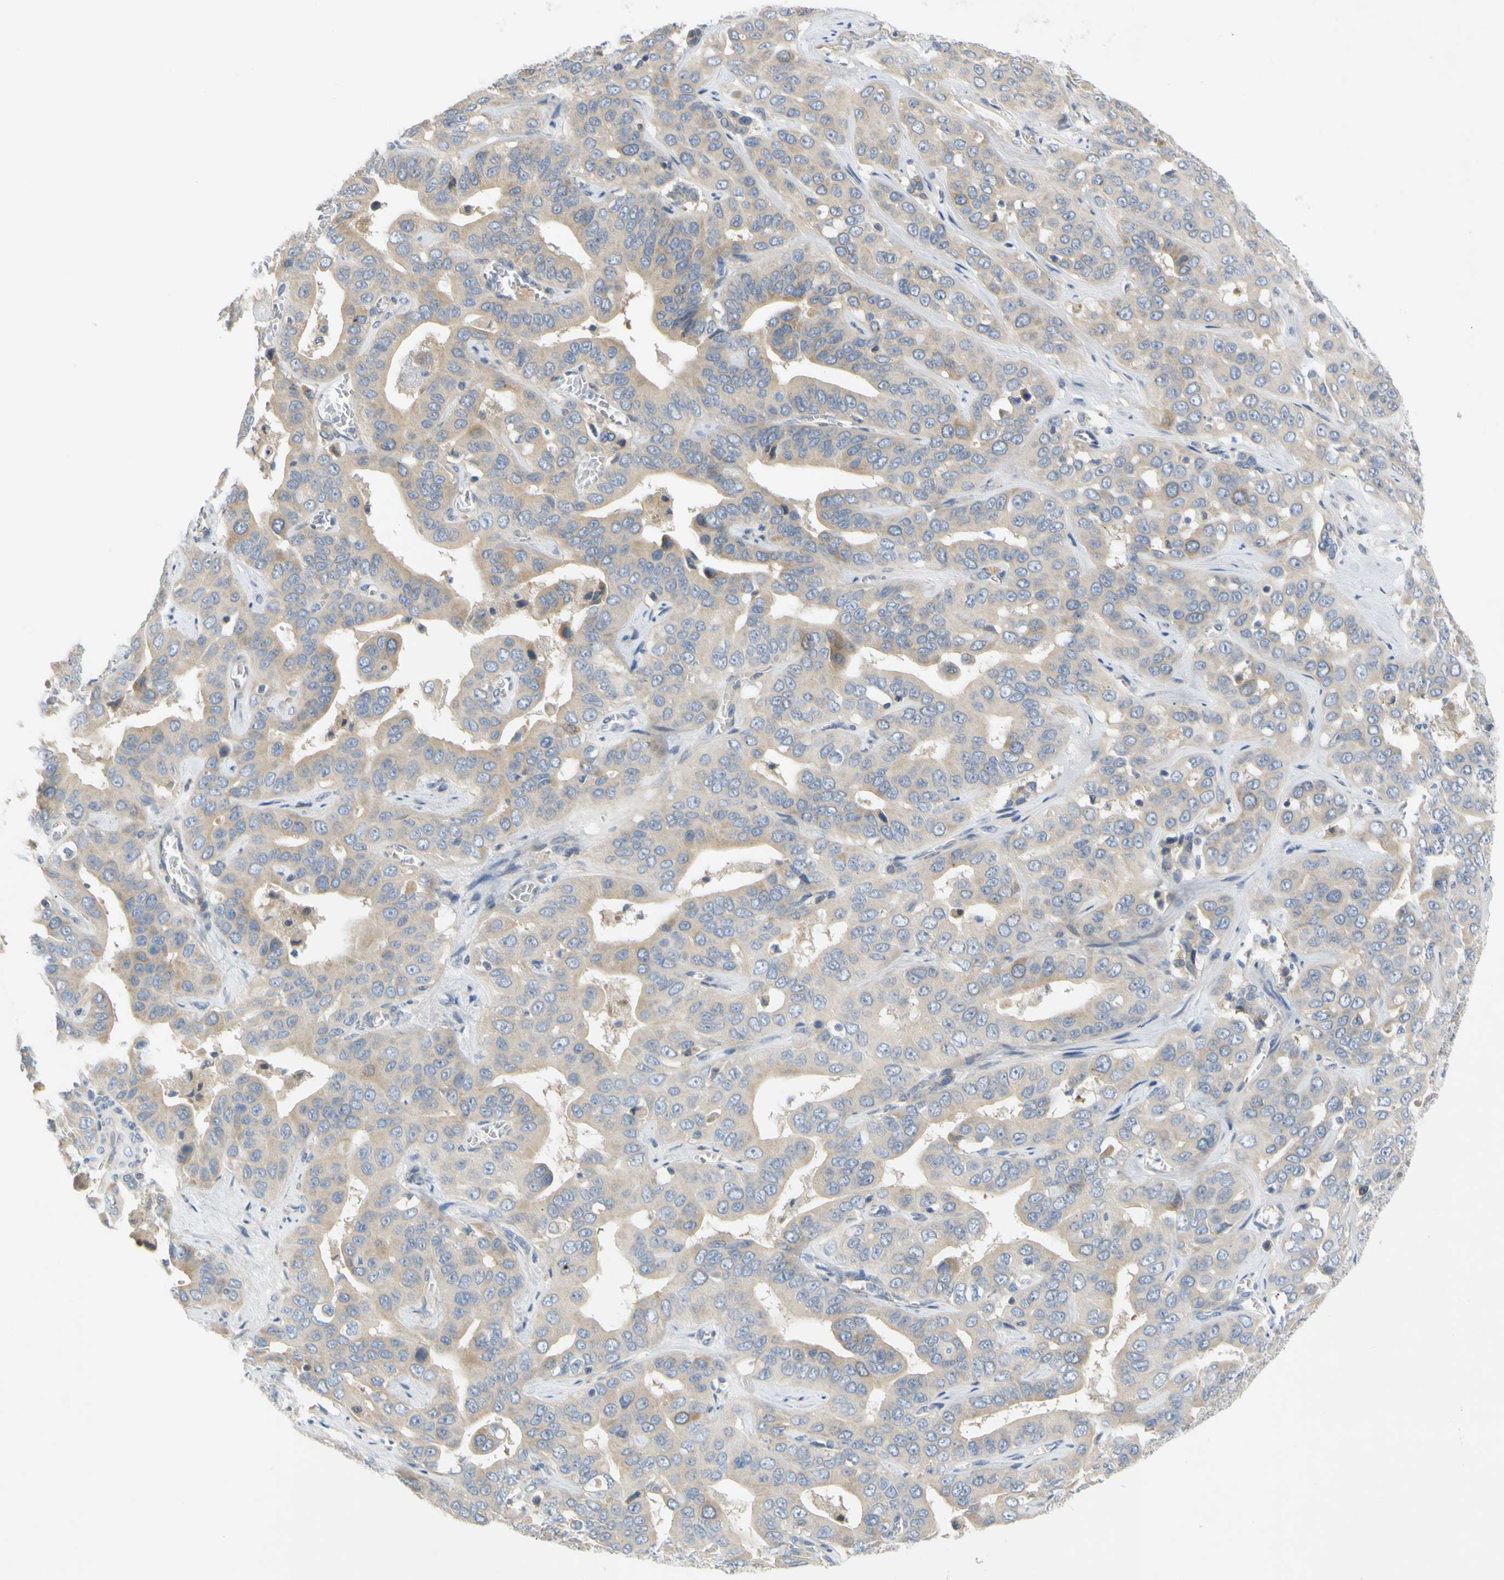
{"staining": {"intensity": "moderate", "quantity": "25%-75%", "location": "cytoplasmic/membranous"}, "tissue": "liver cancer", "cell_type": "Tumor cells", "image_type": "cancer", "snomed": [{"axis": "morphology", "description": "Cholangiocarcinoma"}, {"axis": "topography", "description": "Liver"}], "caption": "Liver cancer was stained to show a protein in brown. There is medium levels of moderate cytoplasmic/membranous staining in approximately 25%-75% of tumor cells. Immunohistochemistry stains the protein of interest in brown and the nuclei are stained blue.", "gene": "CCNB2", "patient": {"sex": "female", "age": 52}}